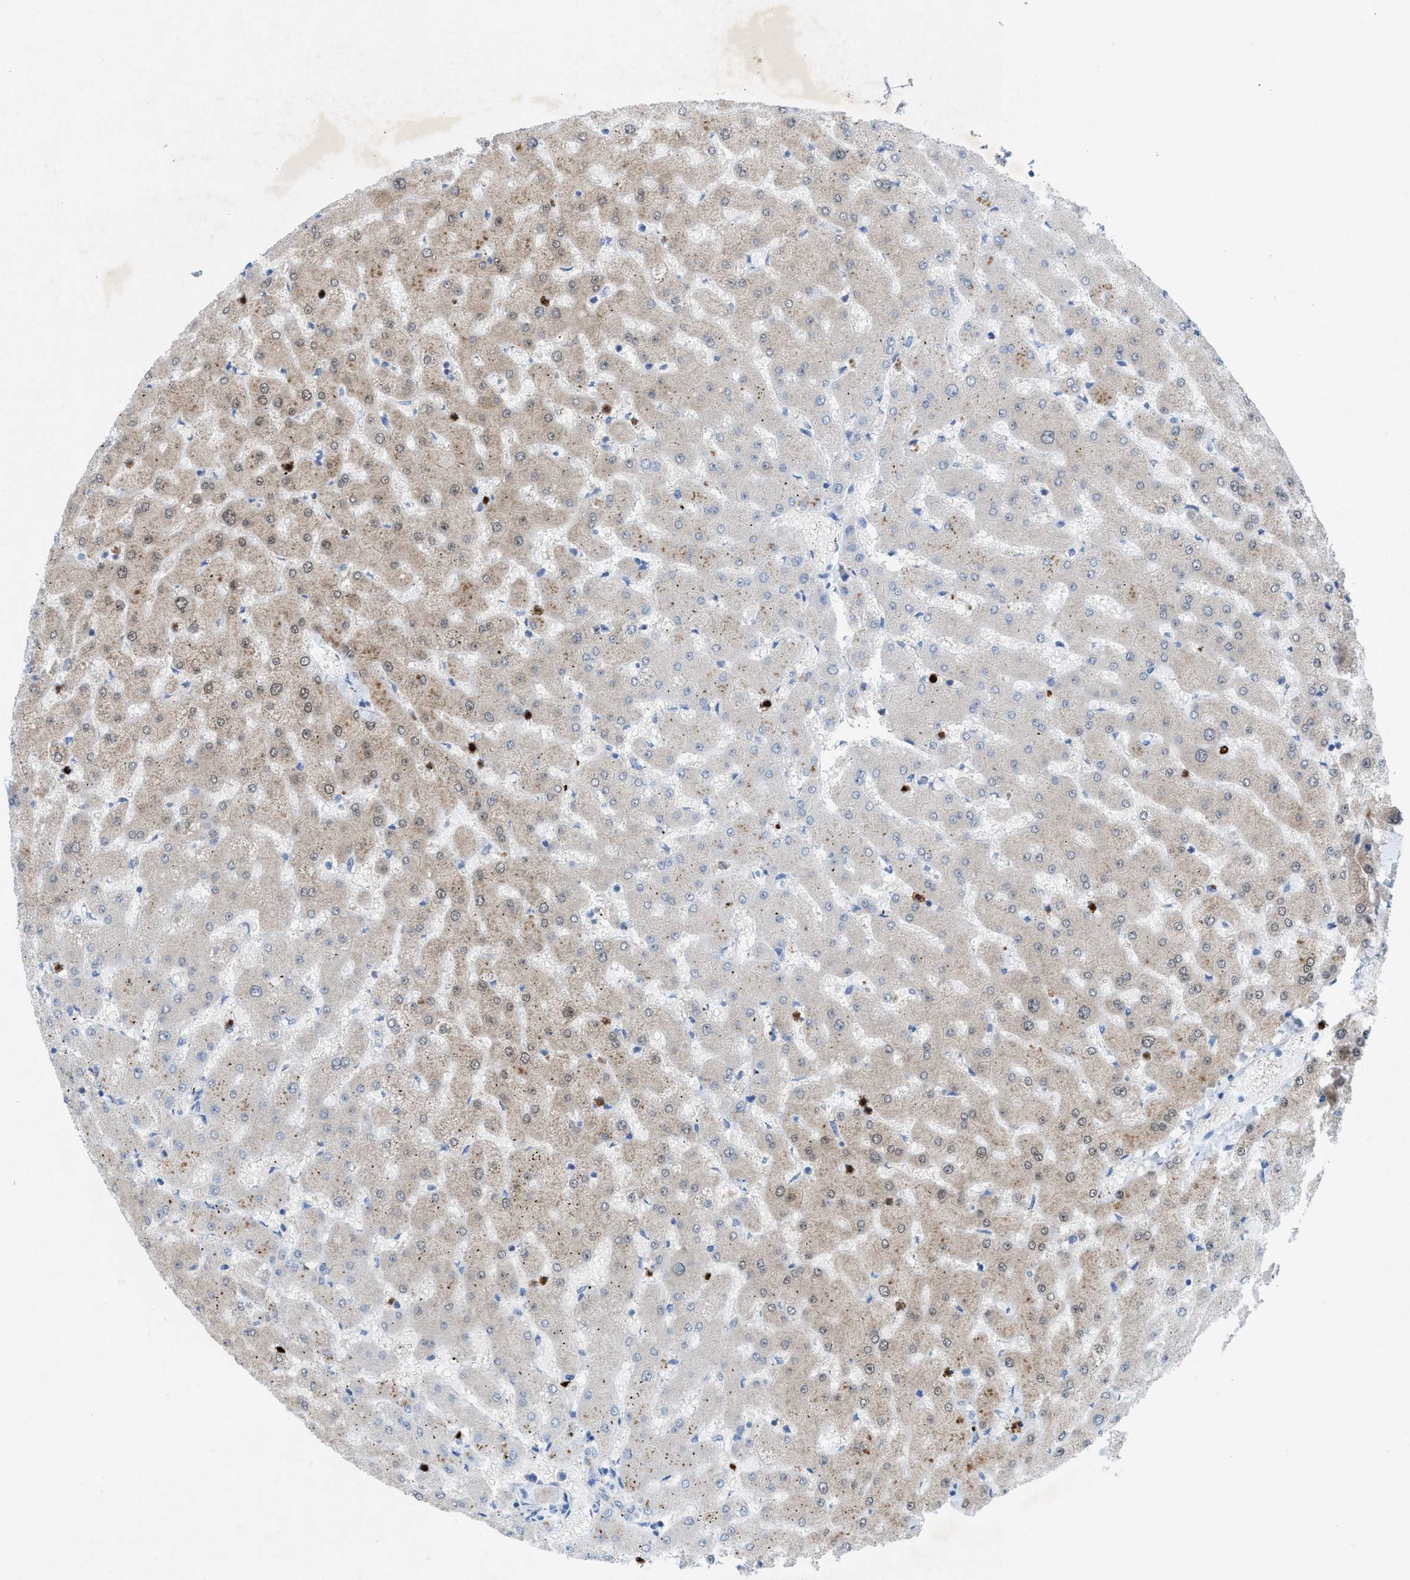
{"staining": {"intensity": "weak", "quantity": "<25%", "location": "cytoplasmic/membranous"}, "tissue": "liver", "cell_type": "Cholangiocytes", "image_type": "normal", "snomed": [{"axis": "morphology", "description": "Normal tissue, NOS"}, {"axis": "topography", "description": "Liver"}], "caption": "Liver stained for a protein using IHC reveals no staining cholangiocytes.", "gene": "CKLF", "patient": {"sex": "female", "age": 63}}